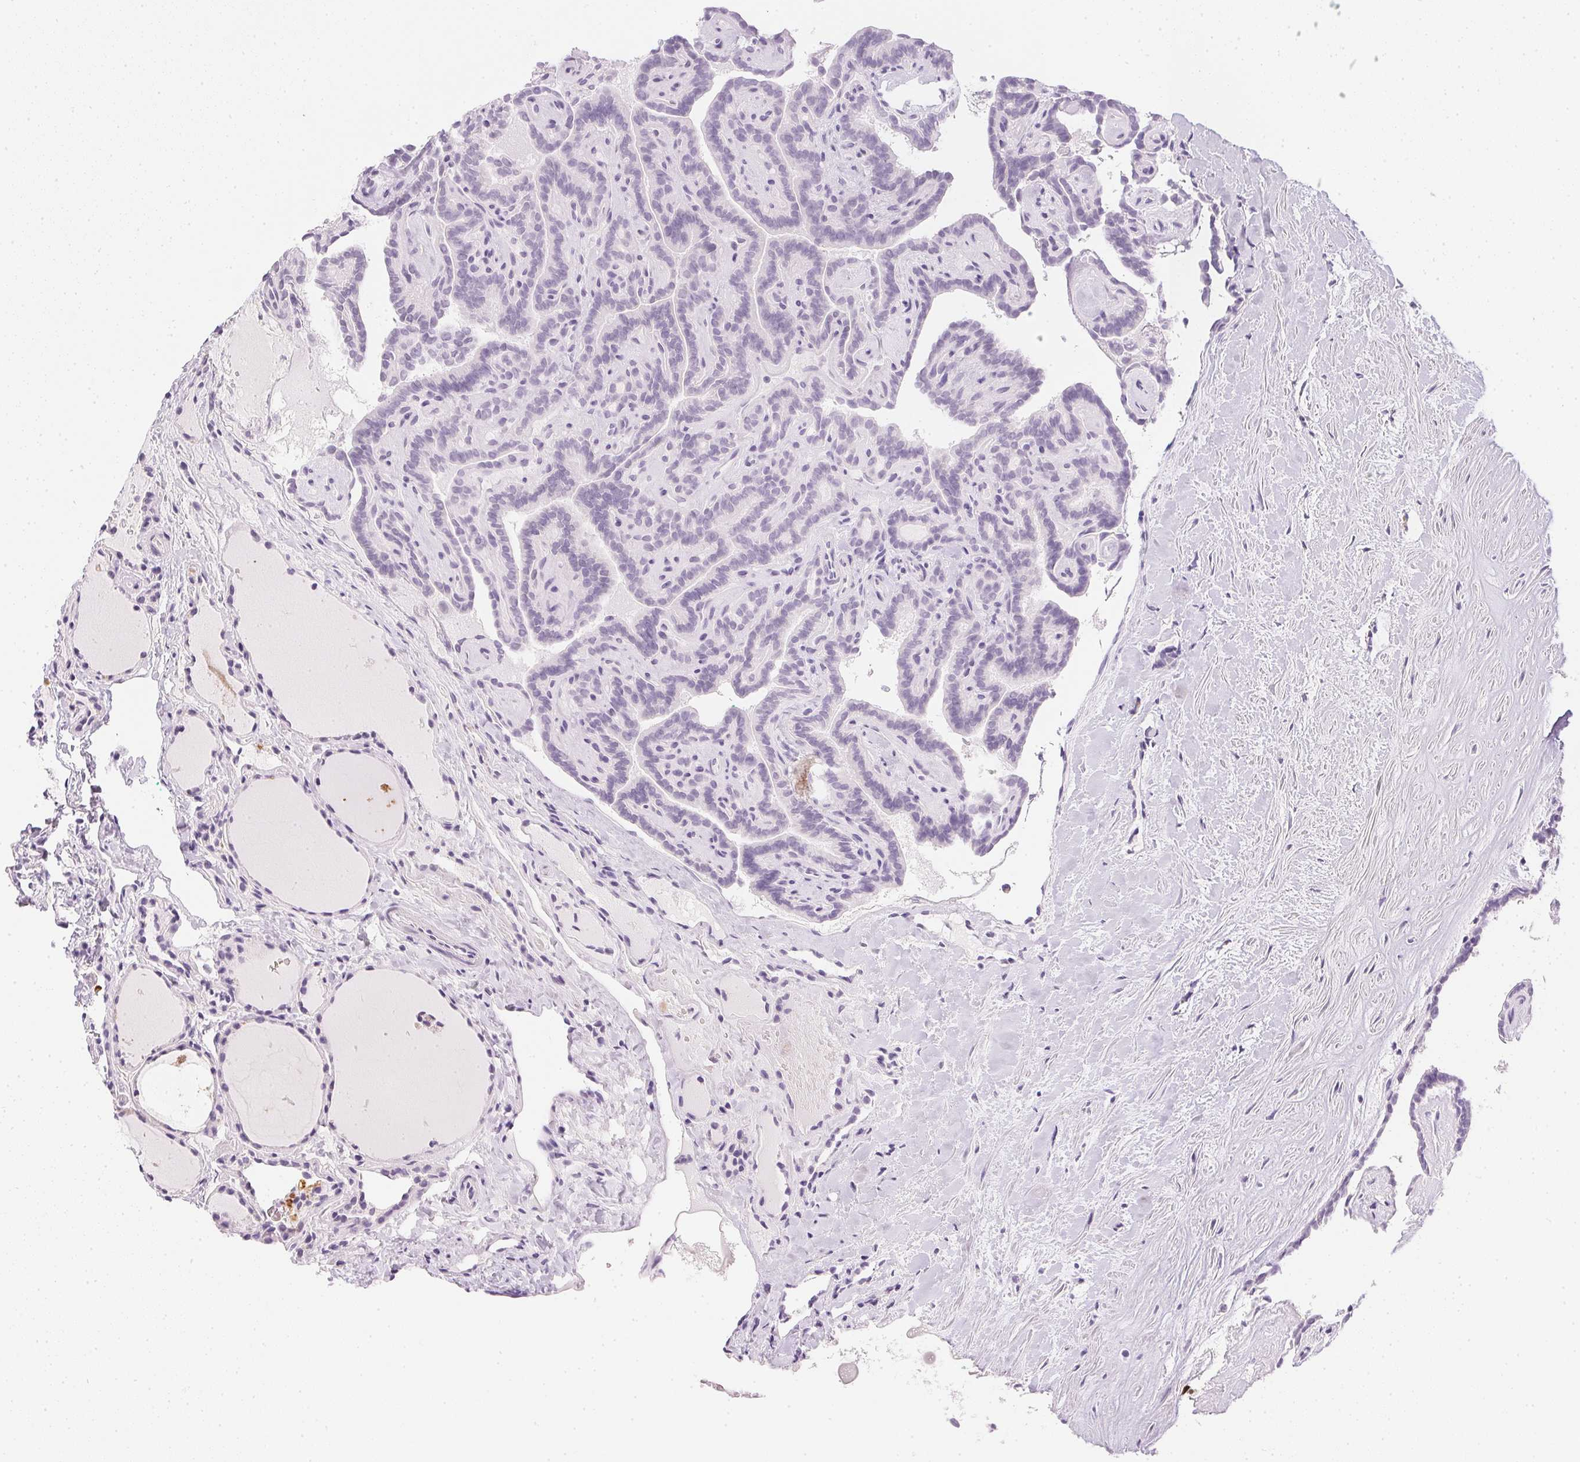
{"staining": {"intensity": "negative", "quantity": "none", "location": "none"}, "tissue": "thyroid cancer", "cell_type": "Tumor cells", "image_type": "cancer", "snomed": [{"axis": "morphology", "description": "Papillary adenocarcinoma, NOS"}, {"axis": "topography", "description": "Thyroid gland"}], "caption": "A micrograph of thyroid cancer stained for a protein reveals no brown staining in tumor cells. Brightfield microscopy of immunohistochemistry (IHC) stained with DAB (3,3'-diaminobenzidine) (brown) and hematoxylin (blue), captured at high magnification.", "gene": "PPY", "patient": {"sex": "female", "age": 21}}